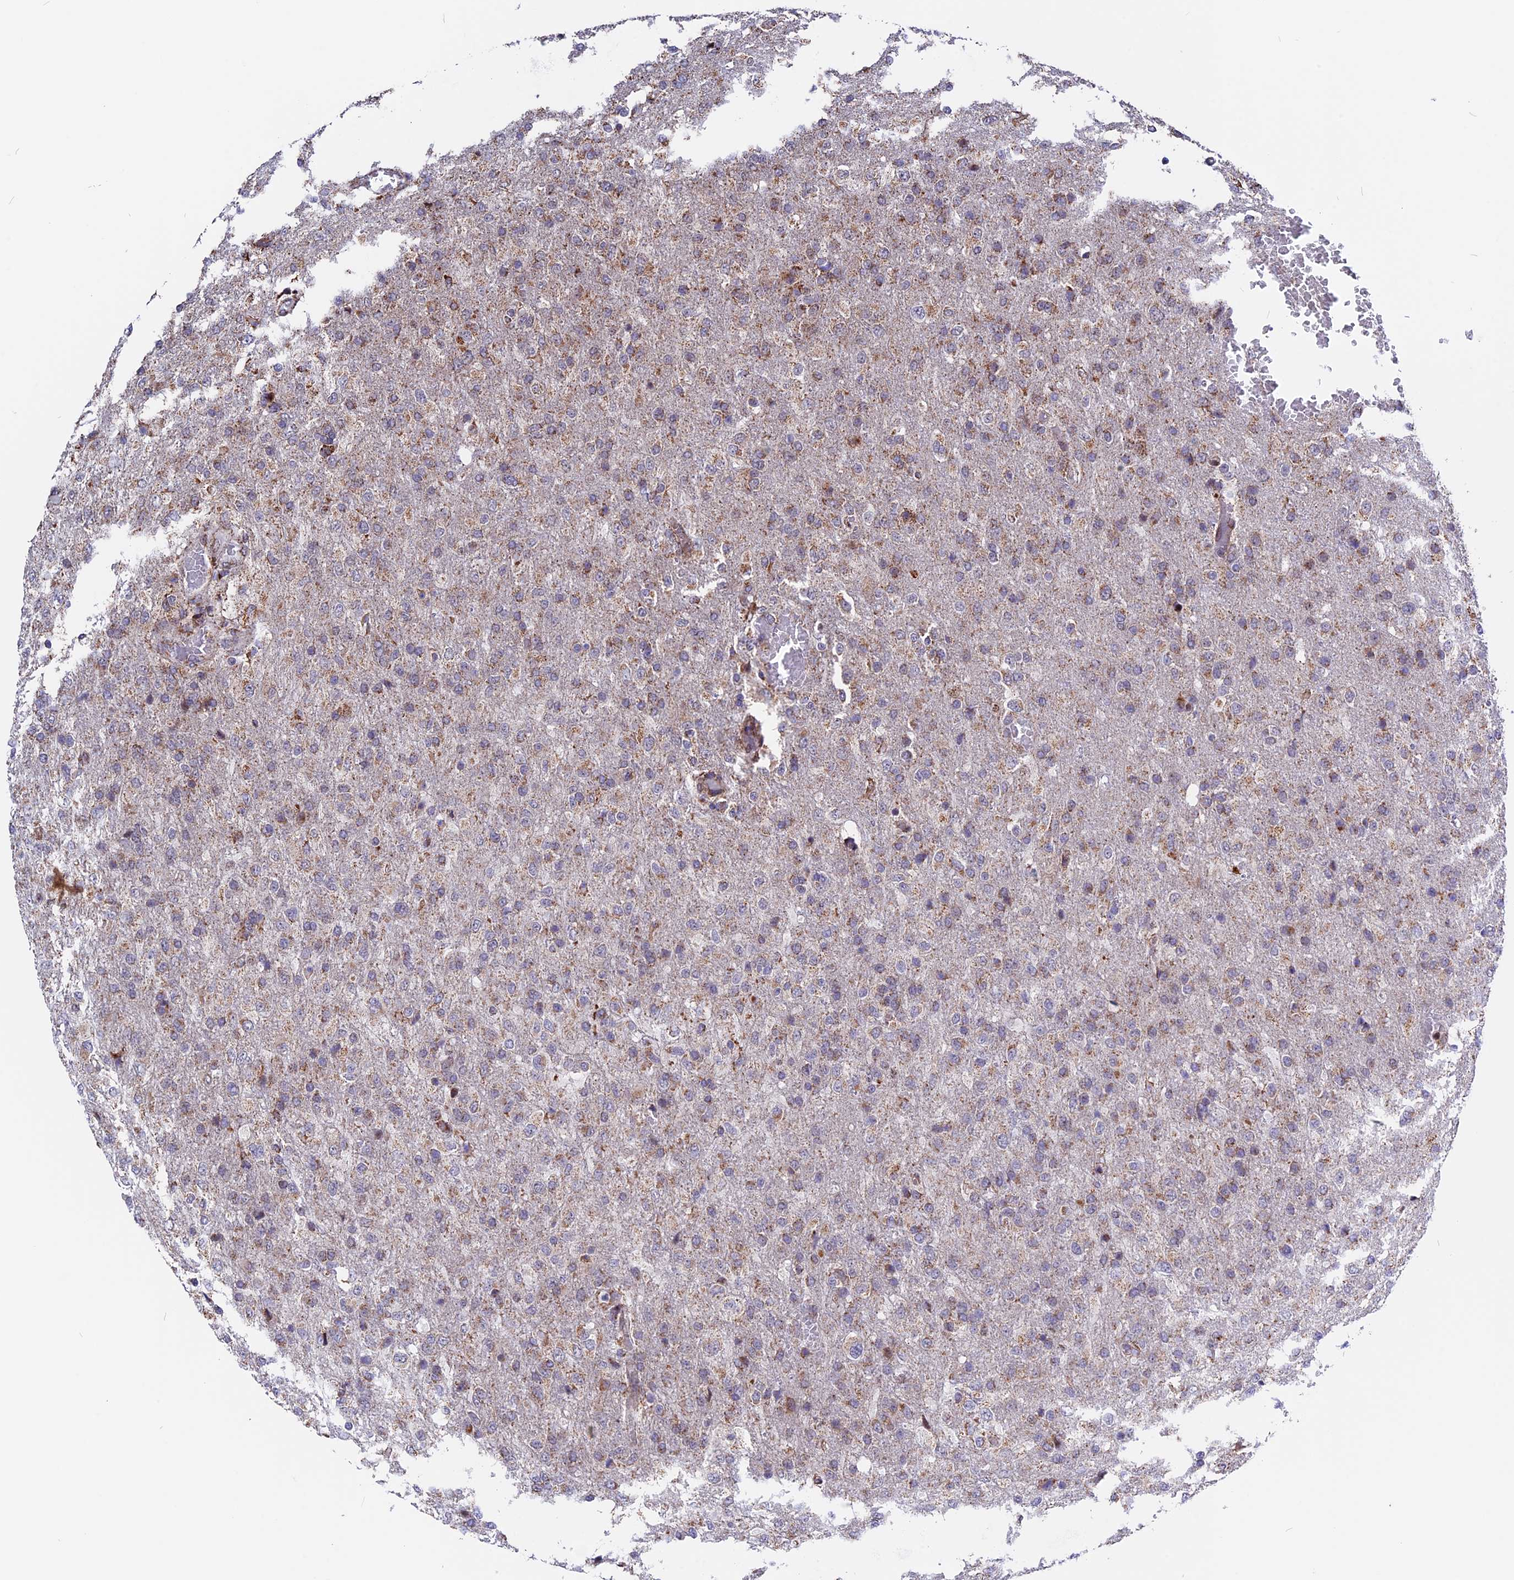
{"staining": {"intensity": "weak", "quantity": "<25%", "location": "cytoplasmic/membranous"}, "tissue": "glioma", "cell_type": "Tumor cells", "image_type": "cancer", "snomed": [{"axis": "morphology", "description": "Glioma, malignant, High grade"}, {"axis": "topography", "description": "Brain"}], "caption": "Malignant high-grade glioma was stained to show a protein in brown. There is no significant staining in tumor cells.", "gene": "FAM174C", "patient": {"sex": "female", "age": 74}}